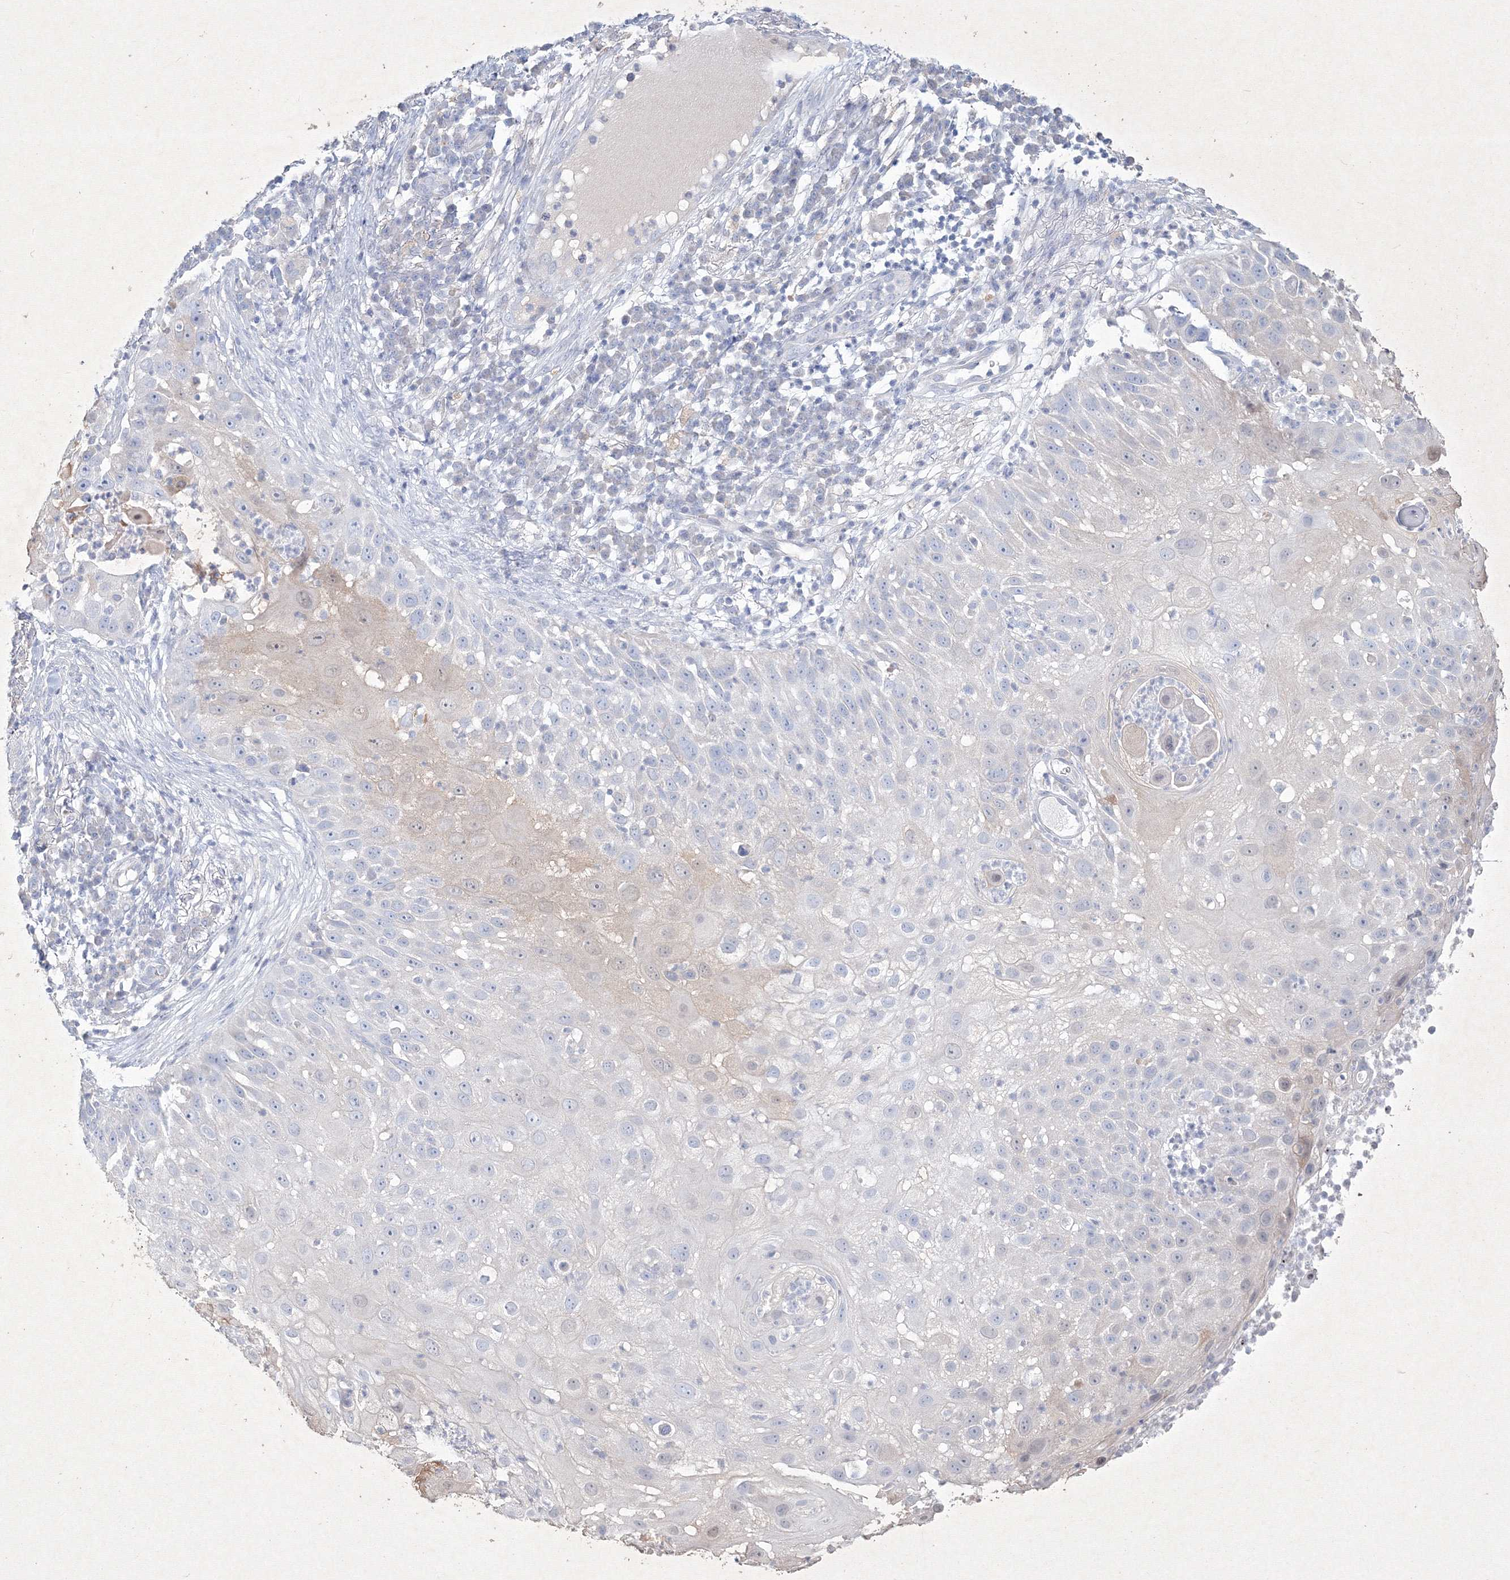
{"staining": {"intensity": "weak", "quantity": "<25%", "location": "cytoplasmic/membranous"}, "tissue": "skin cancer", "cell_type": "Tumor cells", "image_type": "cancer", "snomed": [{"axis": "morphology", "description": "Squamous cell carcinoma, NOS"}, {"axis": "topography", "description": "Skin"}], "caption": "Tumor cells are negative for brown protein staining in skin cancer.", "gene": "CXXC4", "patient": {"sex": "female", "age": 44}}